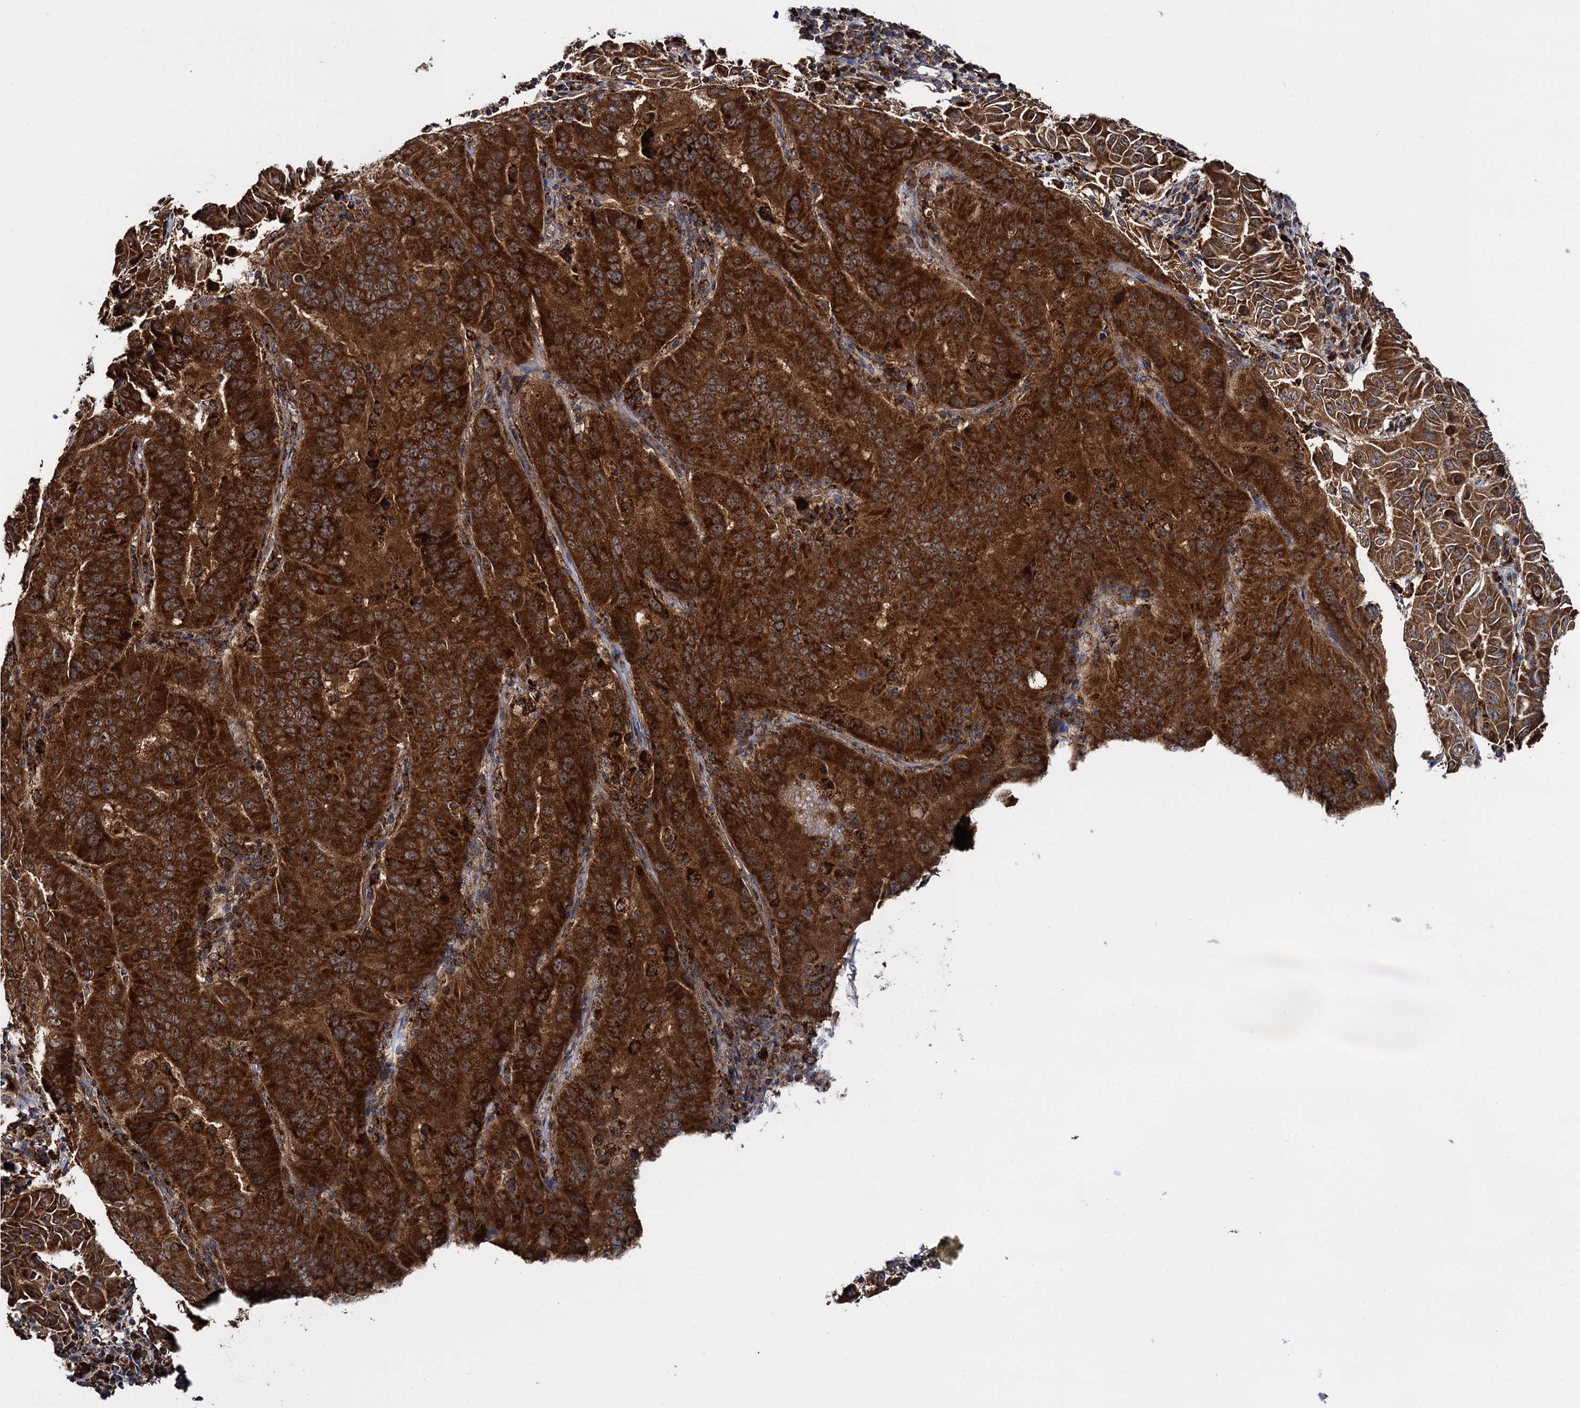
{"staining": {"intensity": "strong", "quantity": ">75%", "location": "cytoplasmic/membranous"}, "tissue": "pancreatic cancer", "cell_type": "Tumor cells", "image_type": "cancer", "snomed": [{"axis": "morphology", "description": "Adenocarcinoma, NOS"}, {"axis": "topography", "description": "Pancreas"}], "caption": "Pancreatic cancer (adenocarcinoma) stained with DAB (3,3'-diaminobenzidine) IHC exhibits high levels of strong cytoplasmic/membranous positivity in approximately >75% of tumor cells.", "gene": "UFM1", "patient": {"sex": "male", "age": 63}}